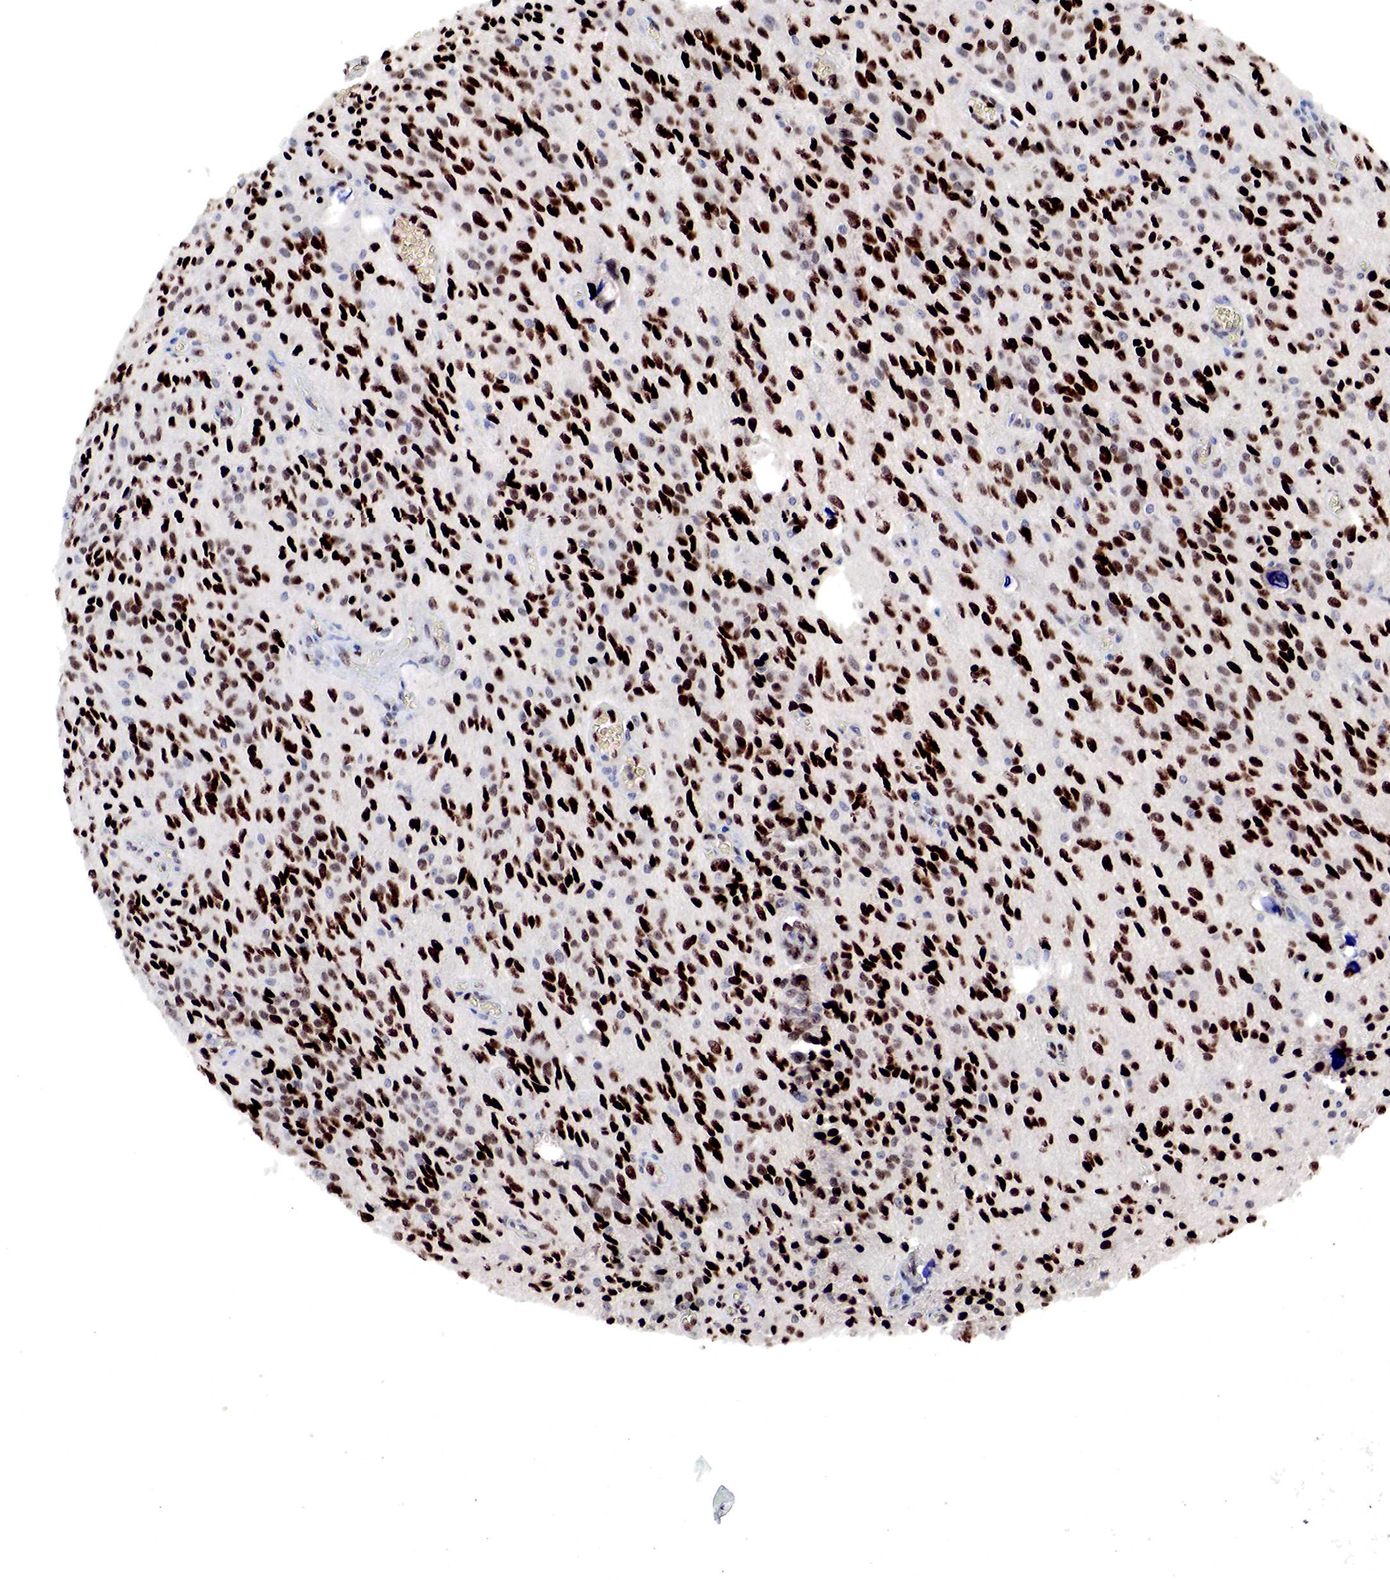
{"staining": {"intensity": "strong", "quantity": ">75%", "location": "nuclear"}, "tissue": "glioma", "cell_type": "Tumor cells", "image_type": "cancer", "snomed": [{"axis": "morphology", "description": "Glioma, malignant, Low grade"}, {"axis": "topography", "description": "Brain"}], "caption": "Glioma stained with a protein marker displays strong staining in tumor cells.", "gene": "DACH2", "patient": {"sex": "female", "age": 15}}